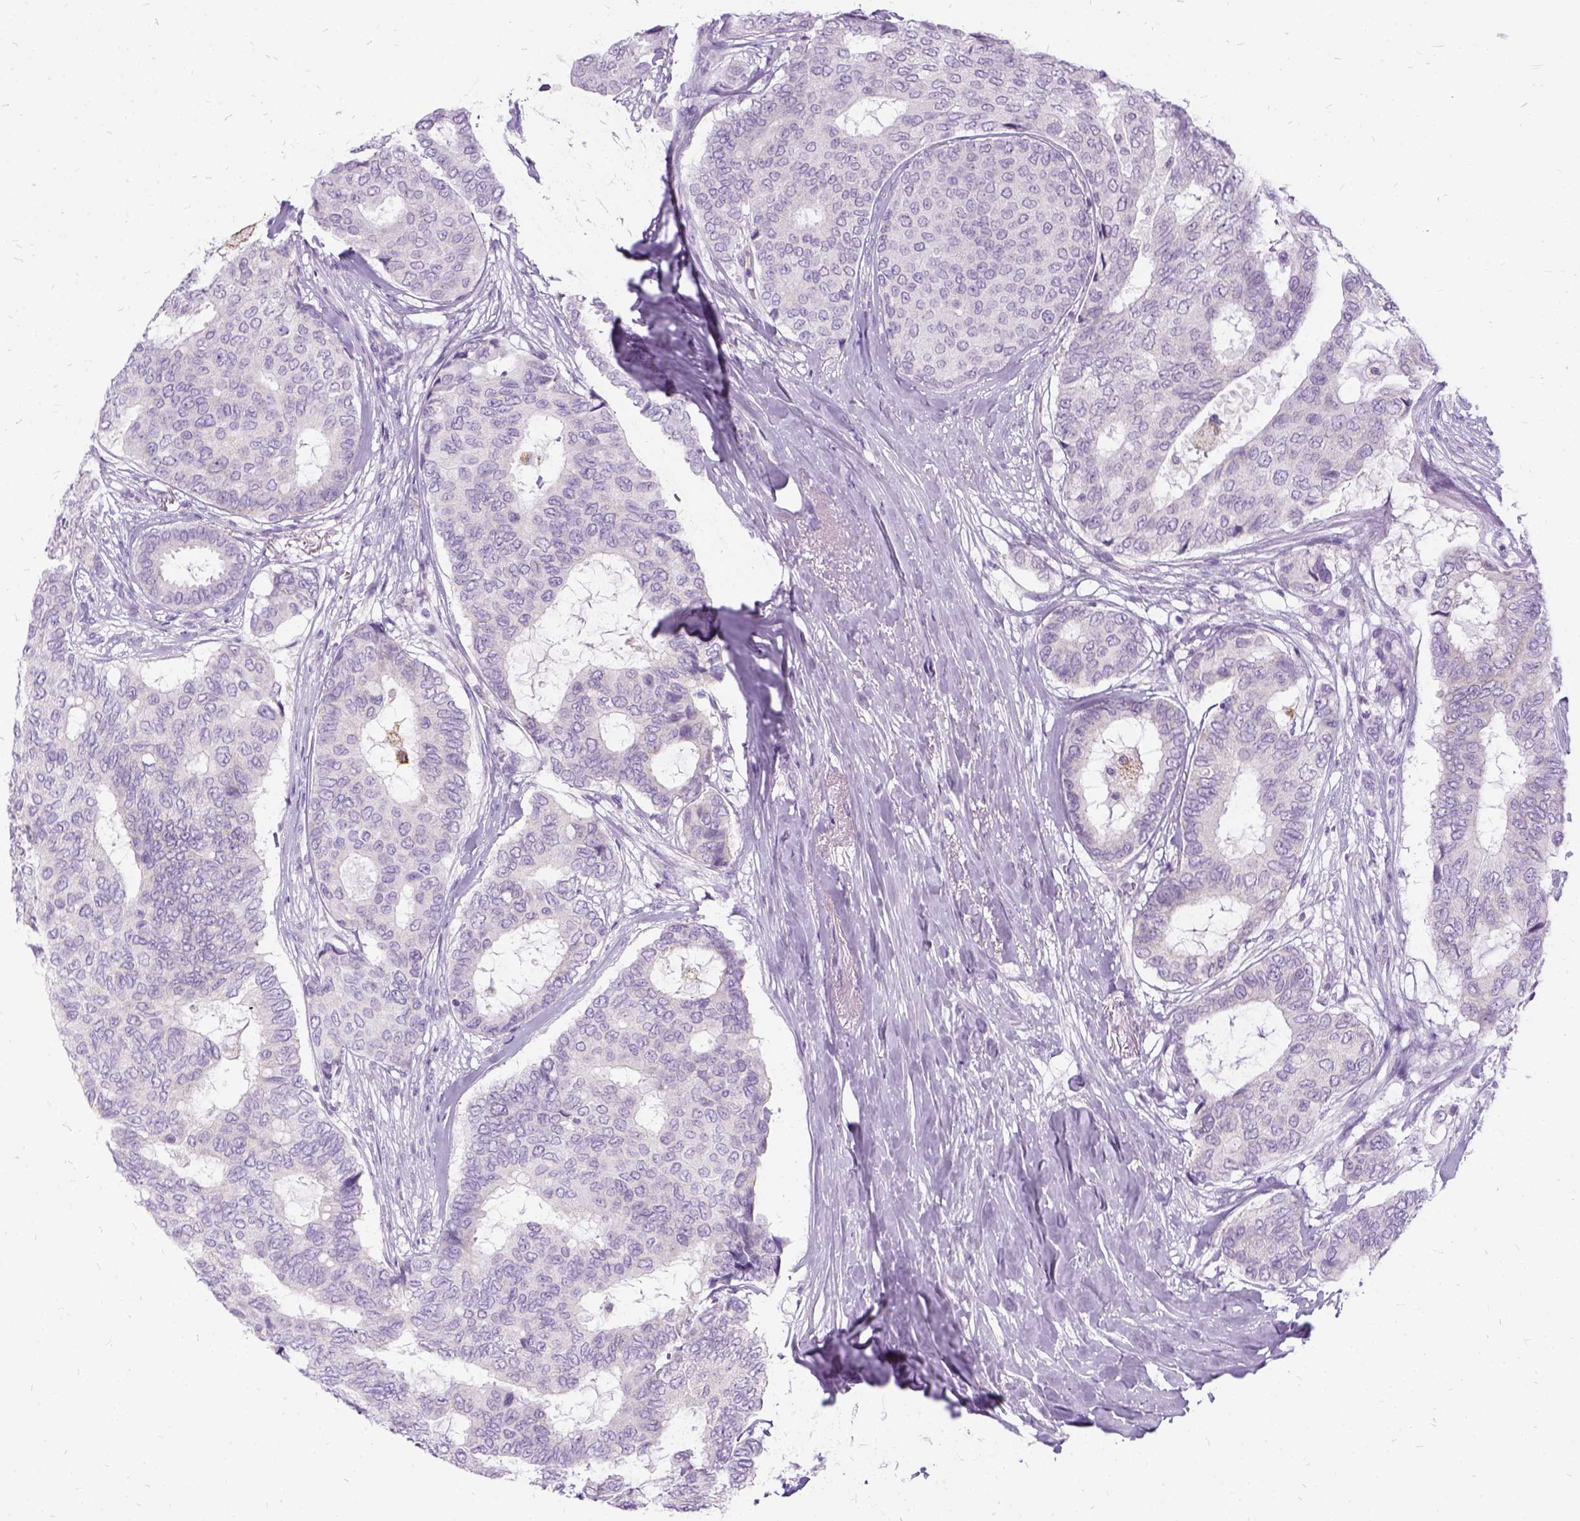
{"staining": {"intensity": "negative", "quantity": "none", "location": "none"}, "tissue": "breast cancer", "cell_type": "Tumor cells", "image_type": "cancer", "snomed": [{"axis": "morphology", "description": "Duct carcinoma"}, {"axis": "topography", "description": "Breast"}], "caption": "Immunohistochemistry (IHC) micrograph of neoplastic tissue: human infiltrating ductal carcinoma (breast) stained with DAB shows no significant protein staining in tumor cells.", "gene": "FDX1", "patient": {"sex": "female", "age": 75}}